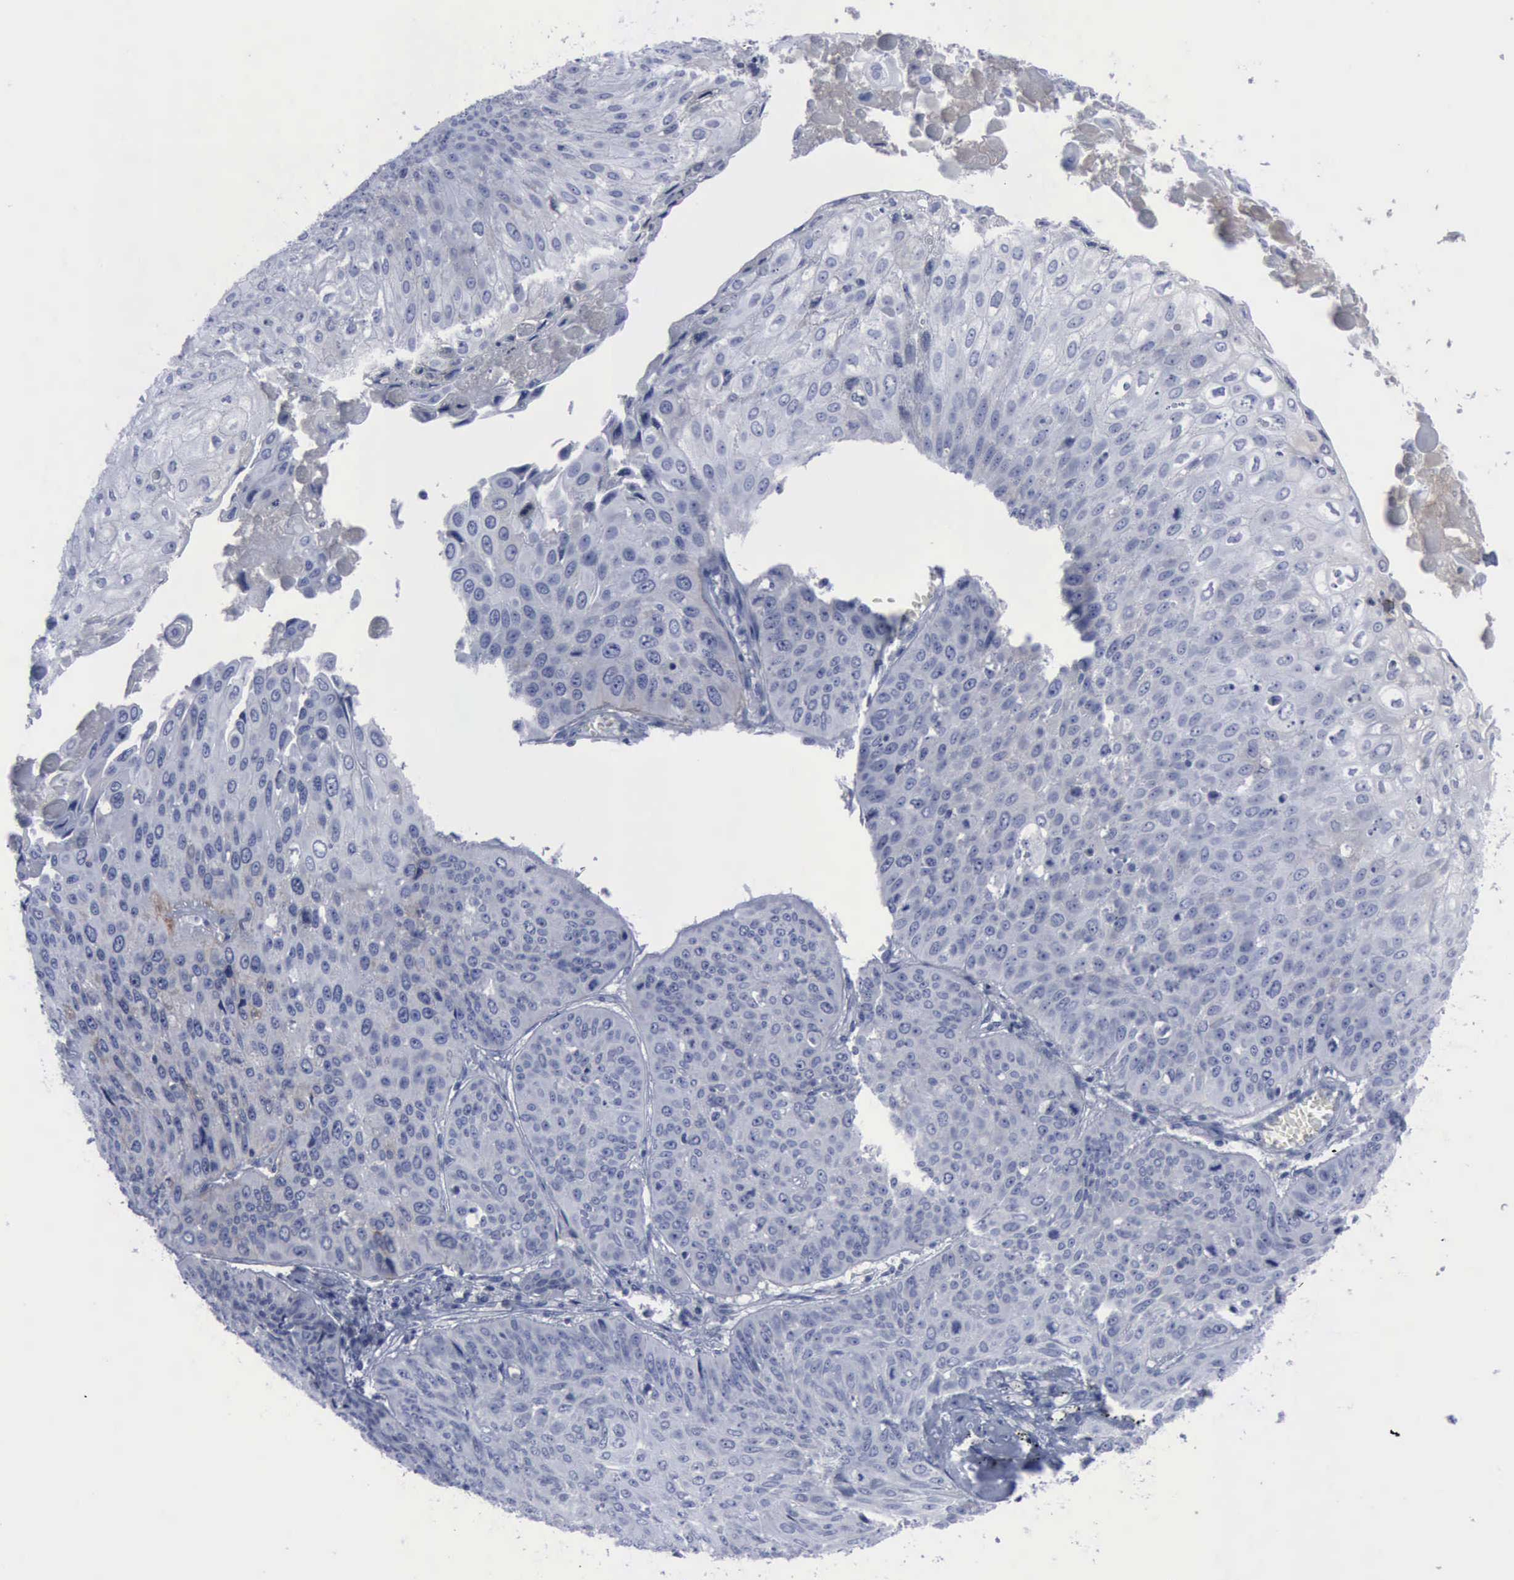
{"staining": {"intensity": "negative", "quantity": "none", "location": "none"}, "tissue": "lung cancer", "cell_type": "Tumor cells", "image_type": "cancer", "snomed": [{"axis": "morphology", "description": "Adenocarcinoma, NOS"}, {"axis": "topography", "description": "Lung"}], "caption": "Immunohistochemistry (IHC) image of neoplastic tissue: lung cancer (adenocarcinoma) stained with DAB (3,3'-diaminobenzidine) reveals no significant protein expression in tumor cells.", "gene": "NGFR", "patient": {"sex": "male", "age": 60}}